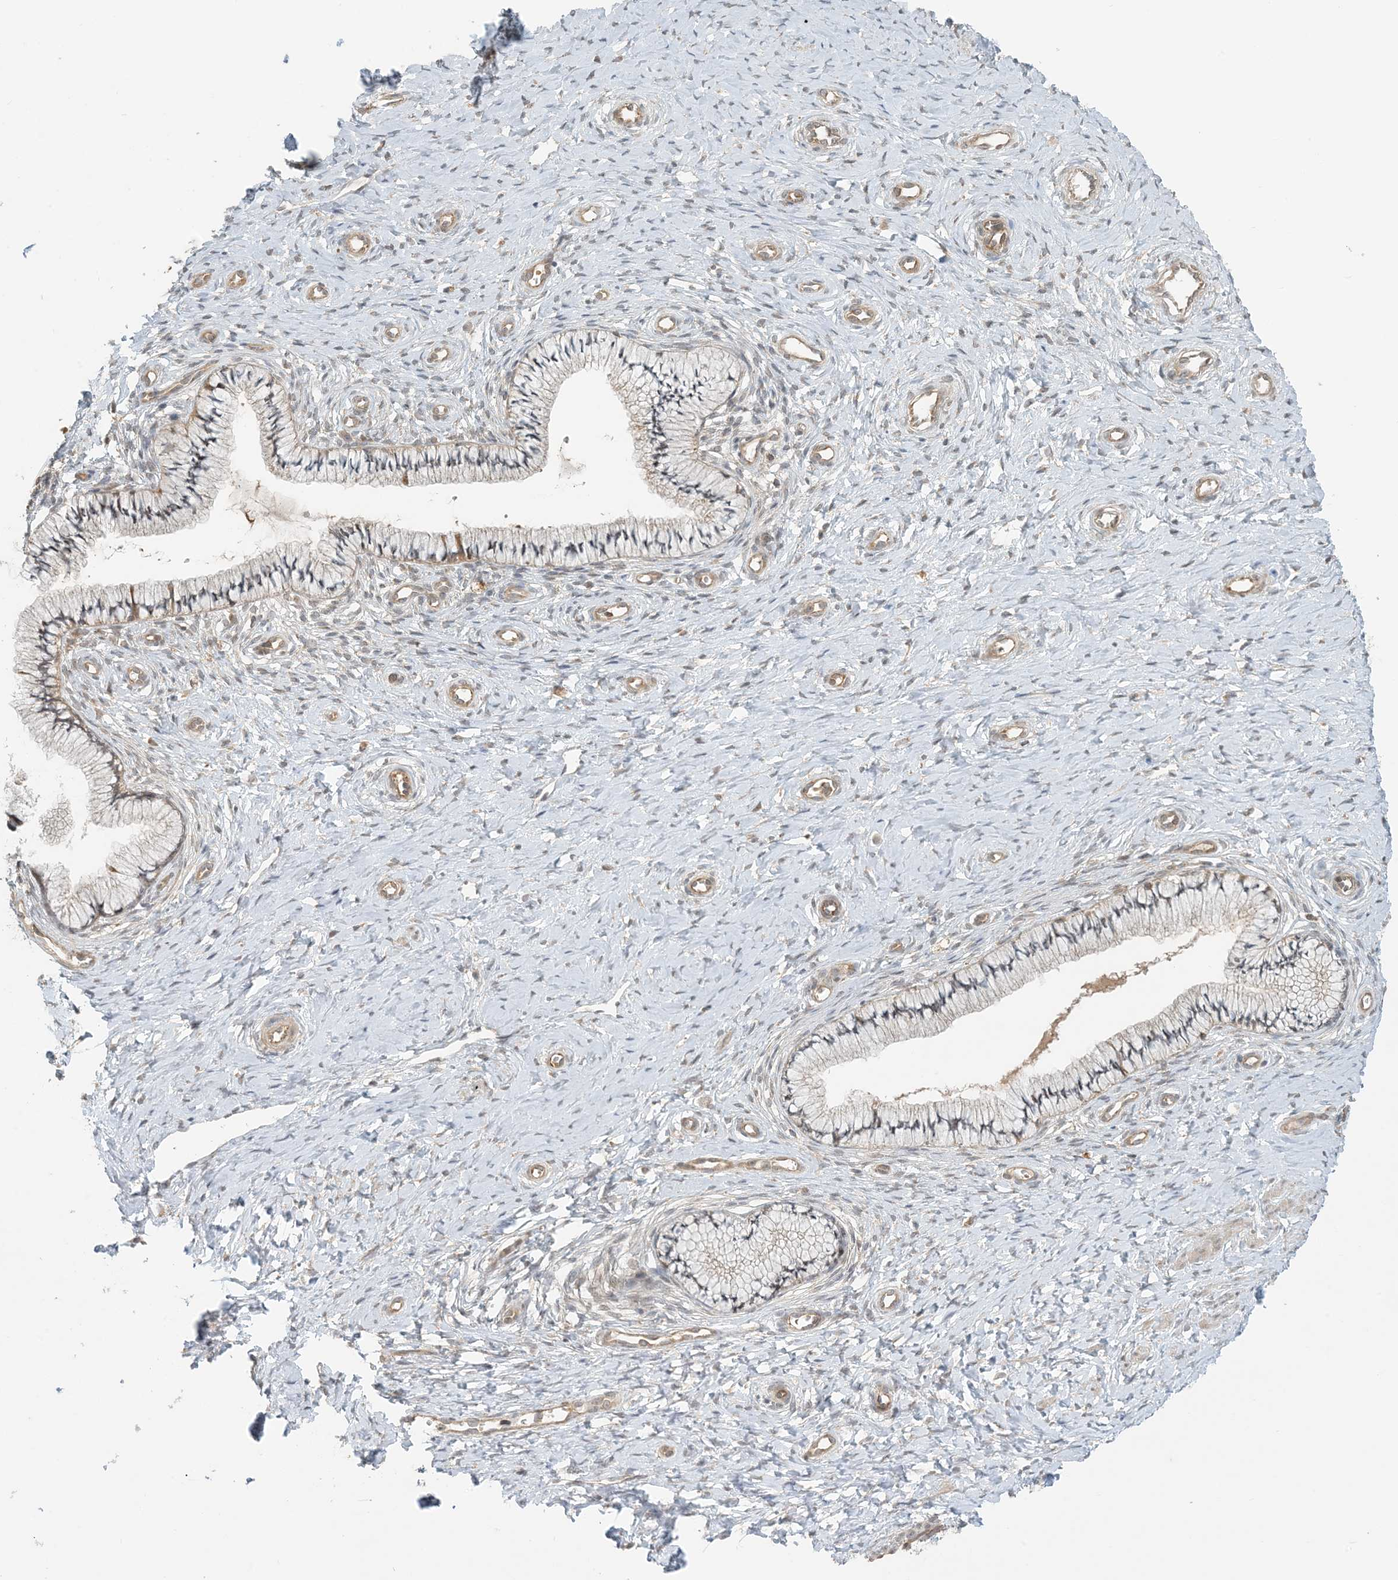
{"staining": {"intensity": "moderate", "quantity": "25%-75%", "location": "cytoplasmic/membranous"}, "tissue": "cervix", "cell_type": "Glandular cells", "image_type": "normal", "snomed": [{"axis": "morphology", "description": "Normal tissue, NOS"}, {"axis": "topography", "description": "Cervix"}], "caption": "Protein expression by IHC exhibits moderate cytoplasmic/membranous staining in about 25%-75% of glandular cells in benign cervix.", "gene": "OBI1", "patient": {"sex": "female", "age": 36}}